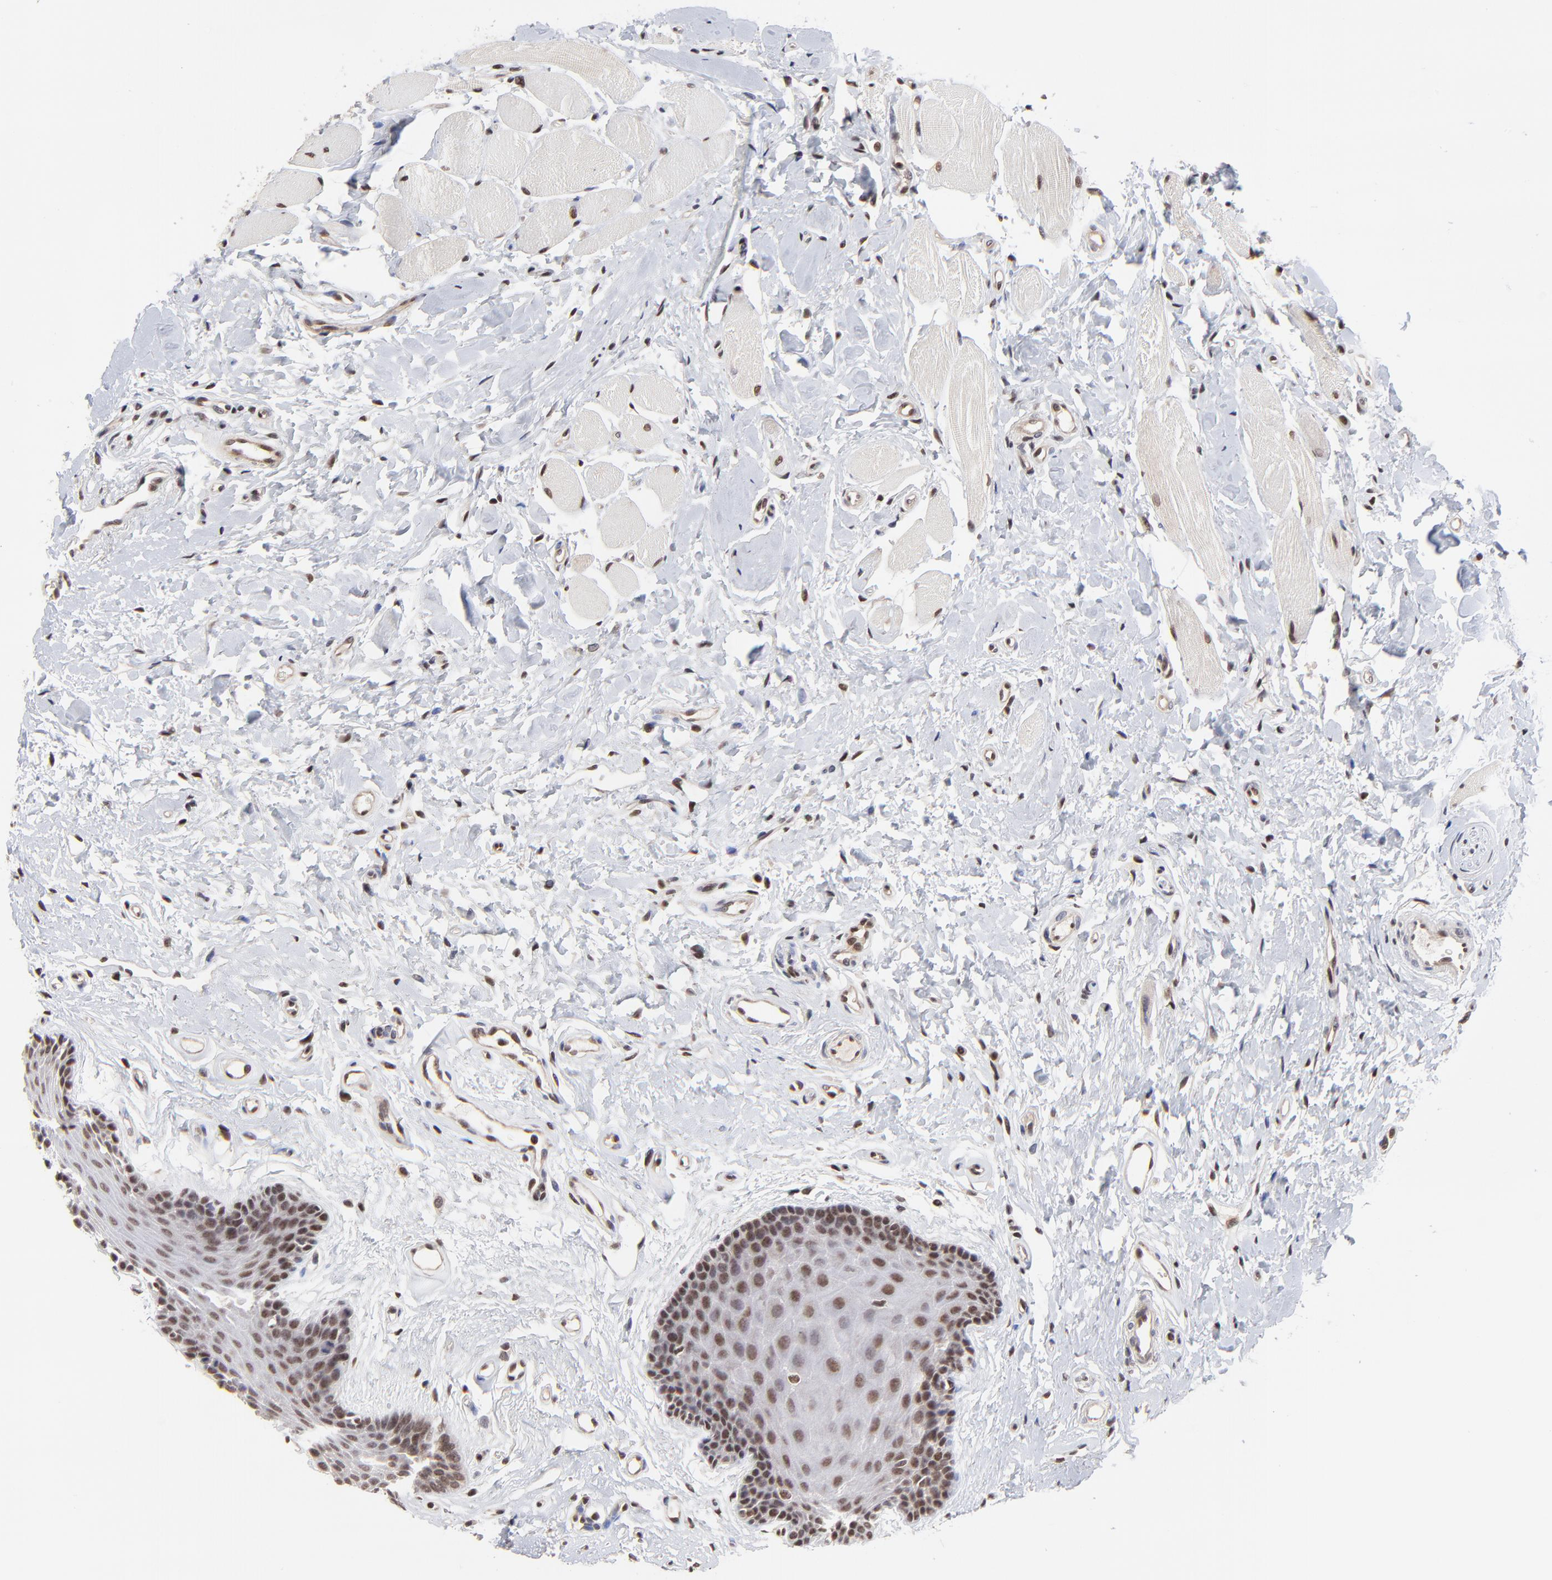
{"staining": {"intensity": "moderate", "quantity": ">75%", "location": "nuclear"}, "tissue": "oral mucosa", "cell_type": "Squamous epithelial cells", "image_type": "normal", "snomed": [{"axis": "morphology", "description": "Normal tissue, NOS"}, {"axis": "topography", "description": "Oral tissue"}], "caption": "Protein analysis of benign oral mucosa exhibits moderate nuclear expression in approximately >75% of squamous epithelial cells. The staining is performed using DAB brown chromogen to label protein expression. The nuclei are counter-stained blue using hematoxylin.", "gene": "DSN1", "patient": {"sex": "male", "age": 62}}